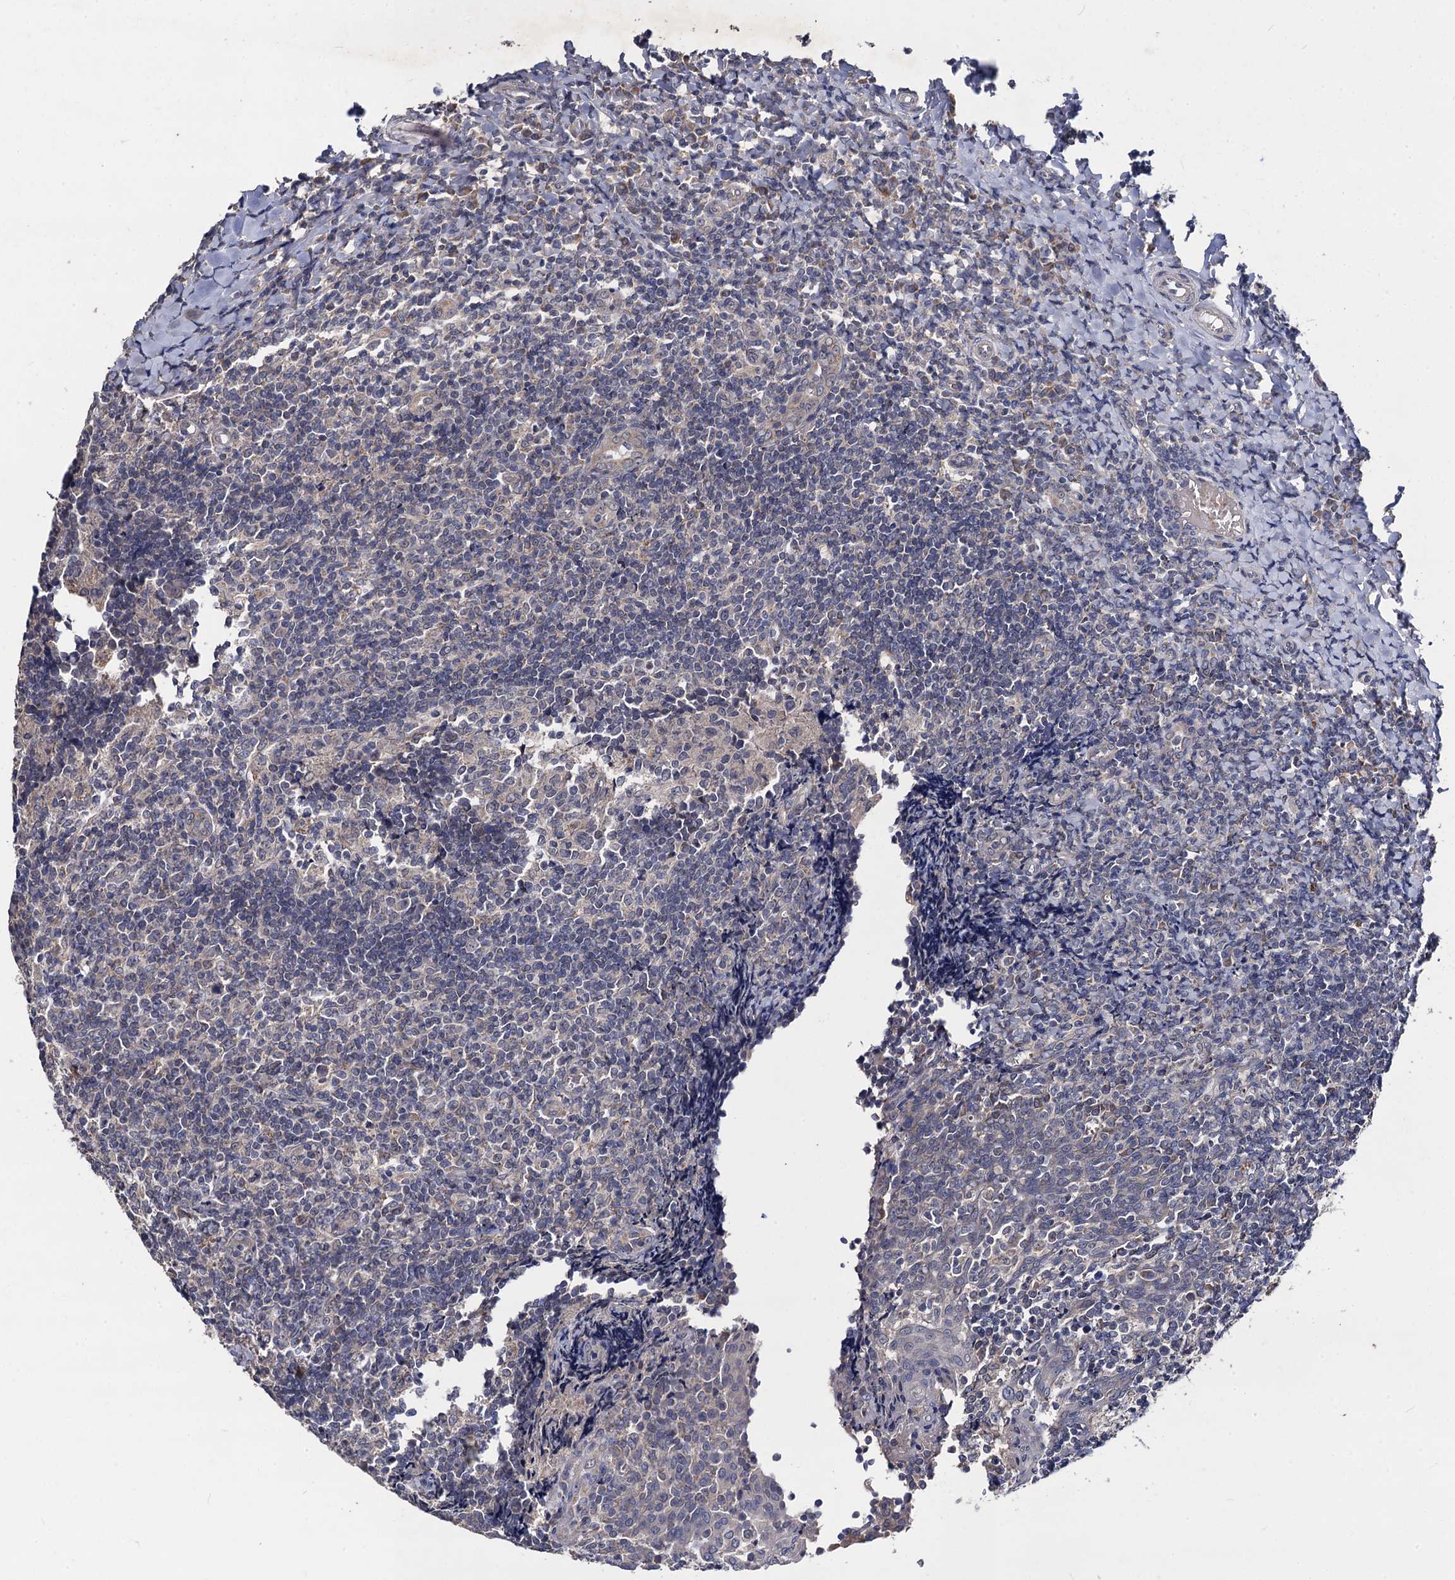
{"staining": {"intensity": "negative", "quantity": "none", "location": "none"}, "tissue": "tonsil", "cell_type": "Non-germinal center cells", "image_type": "normal", "snomed": [{"axis": "morphology", "description": "Normal tissue, NOS"}, {"axis": "topography", "description": "Tonsil"}], "caption": "High magnification brightfield microscopy of benign tonsil stained with DAB (3,3'-diaminobenzidine) (brown) and counterstained with hematoxylin (blue): non-germinal center cells show no significant staining. Brightfield microscopy of immunohistochemistry (IHC) stained with DAB (3,3'-diaminobenzidine) (brown) and hematoxylin (blue), captured at high magnification.", "gene": "VPS37D", "patient": {"sex": "female", "age": 19}}